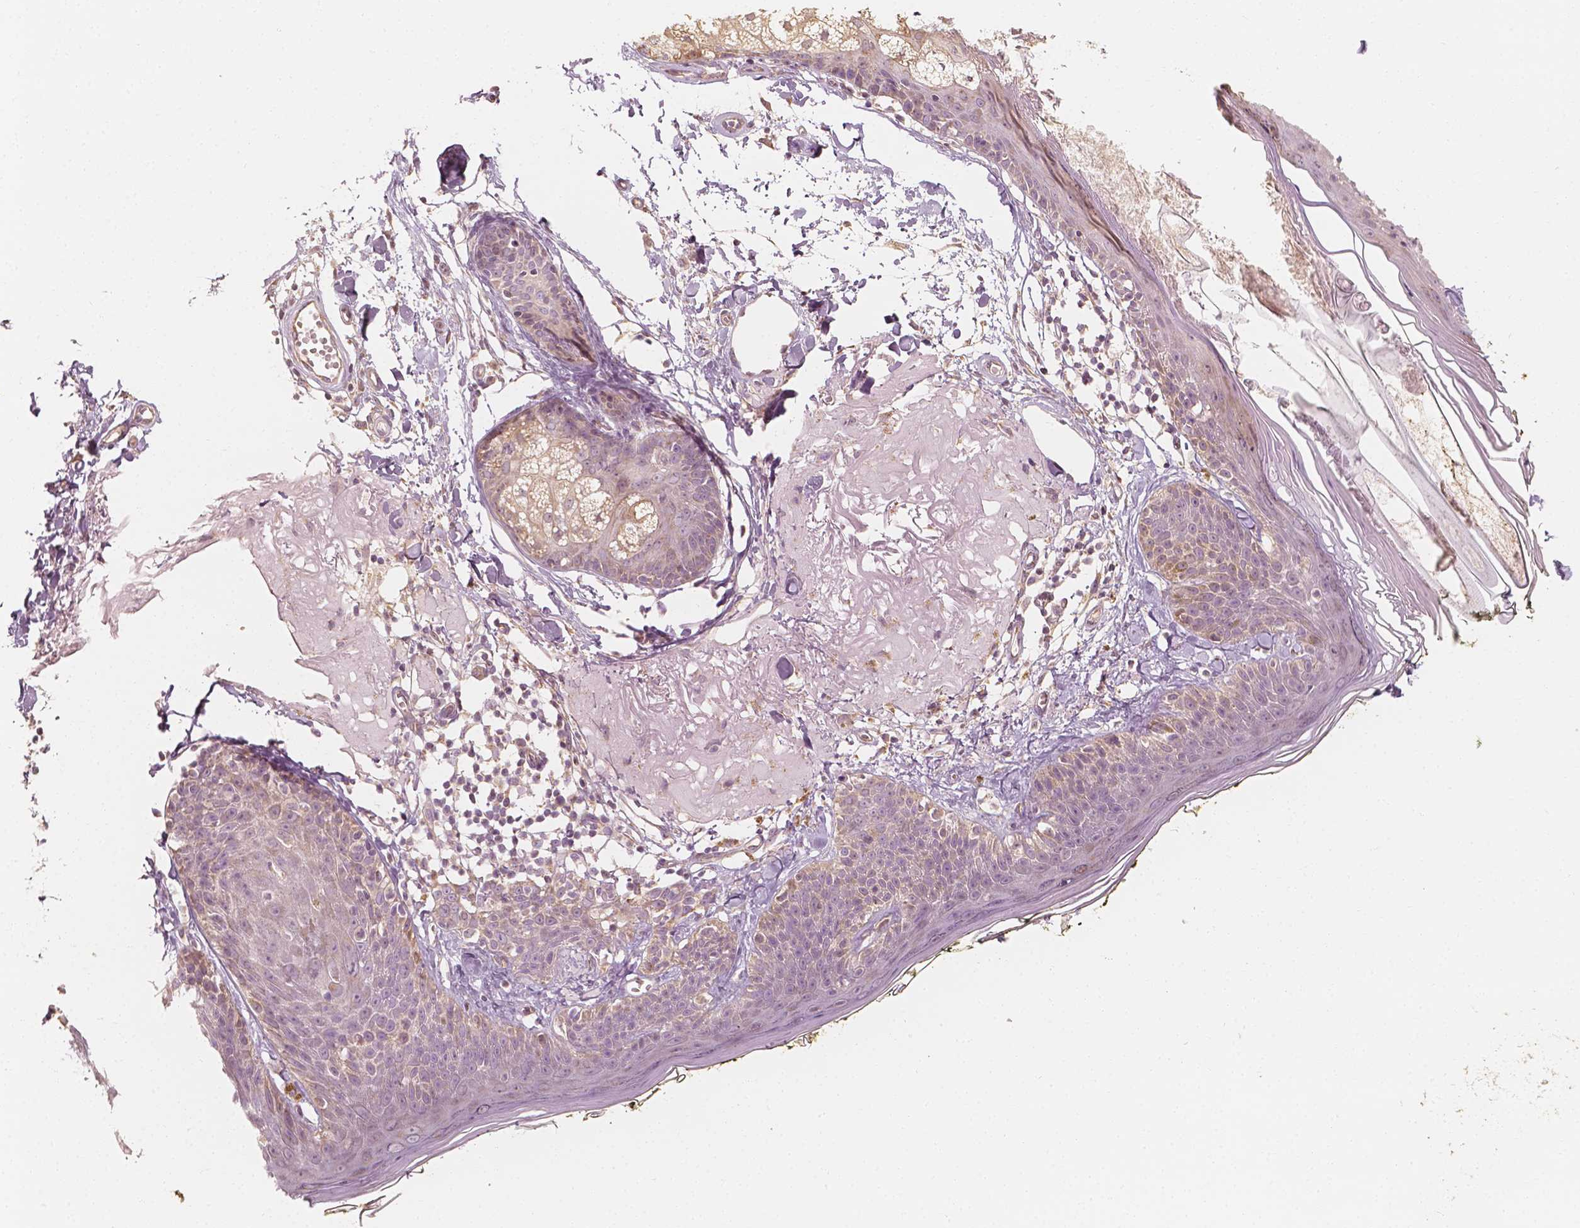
{"staining": {"intensity": "weak", "quantity": "25%-75%", "location": "cytoplasmic/membranous"}, "tissue": "skin", "cell_type": "Fibroblasts", "image_type": "normal", "snomed": [{"axis": "morphology", "description": "Normal tissue, NOS"}, {"axis": "topography", "description": "Skin"}], "caption": "Protein staining of unremarkable skin shows weak cytoplasmic/membranous positivity in approximately 25%-75% of fibroblasts. Immunohistochemistry stains the protein of interest in brown and the nuclei are stained blue.", "gene": "SHPK", "patient": {"sex": "male", "age": 76}}